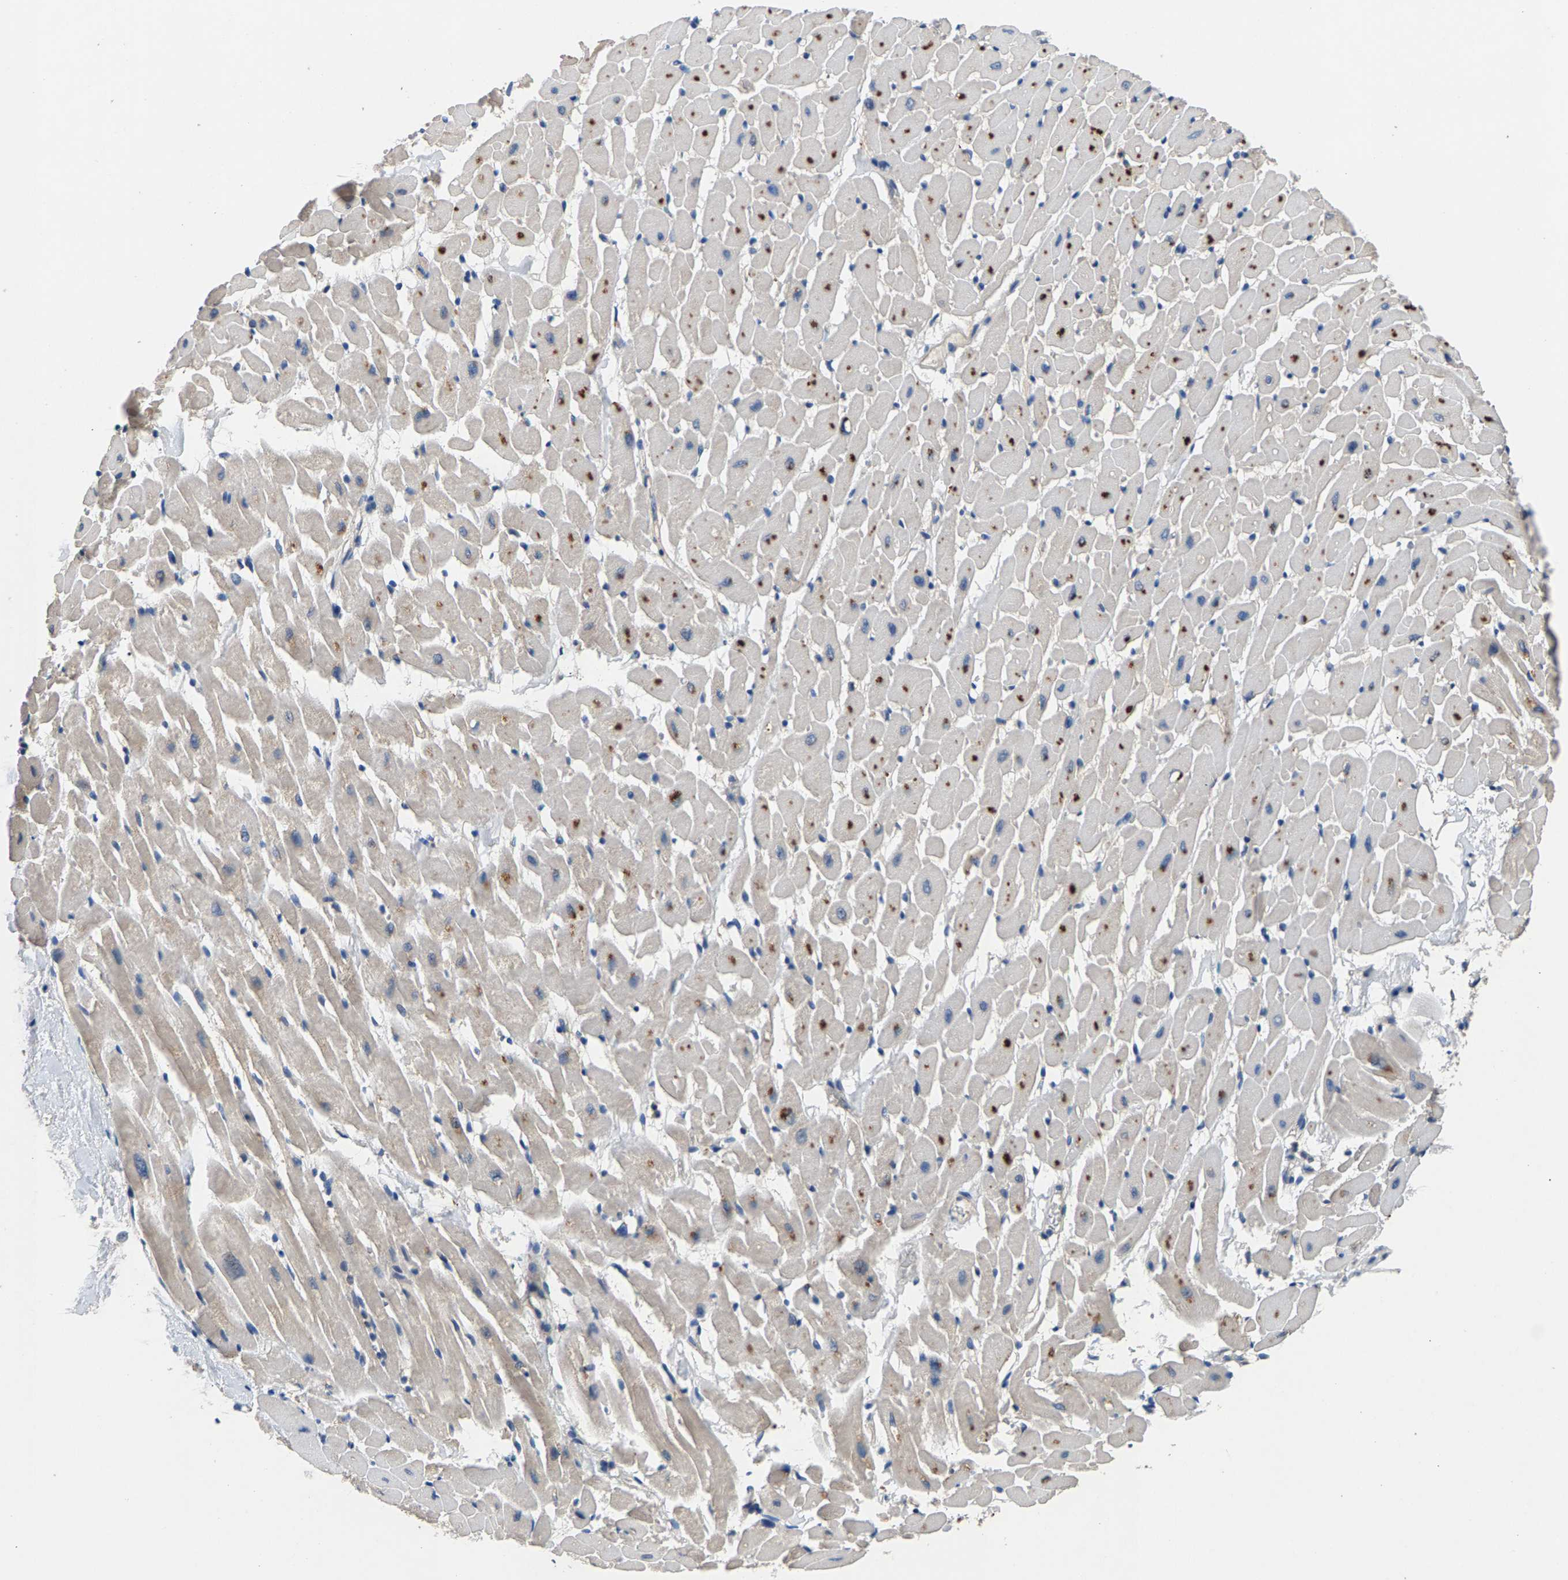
{"staining": {"intensity": "moderate", "quantity": ">75%", "location": "cytoplasmic/membranous"}, "tissue": "heart muscle", "cell_type": "Cardiomyocytes", "image_type": "normal", "snomed": [{"axis": "morphology", "description": "Normal tissue, NOS"}, {"axis": "topography", "description": "Heart"}], "caption": "Protein staining of benign heart muscle reveals moderate cytoplasmic/membranous positivity in approximately >75% of cardiomyocytes. (IHC, brightfield microscopy, high magnification).", "gene": "NT5C", "patient": {"sex": "male", "age": 45}}